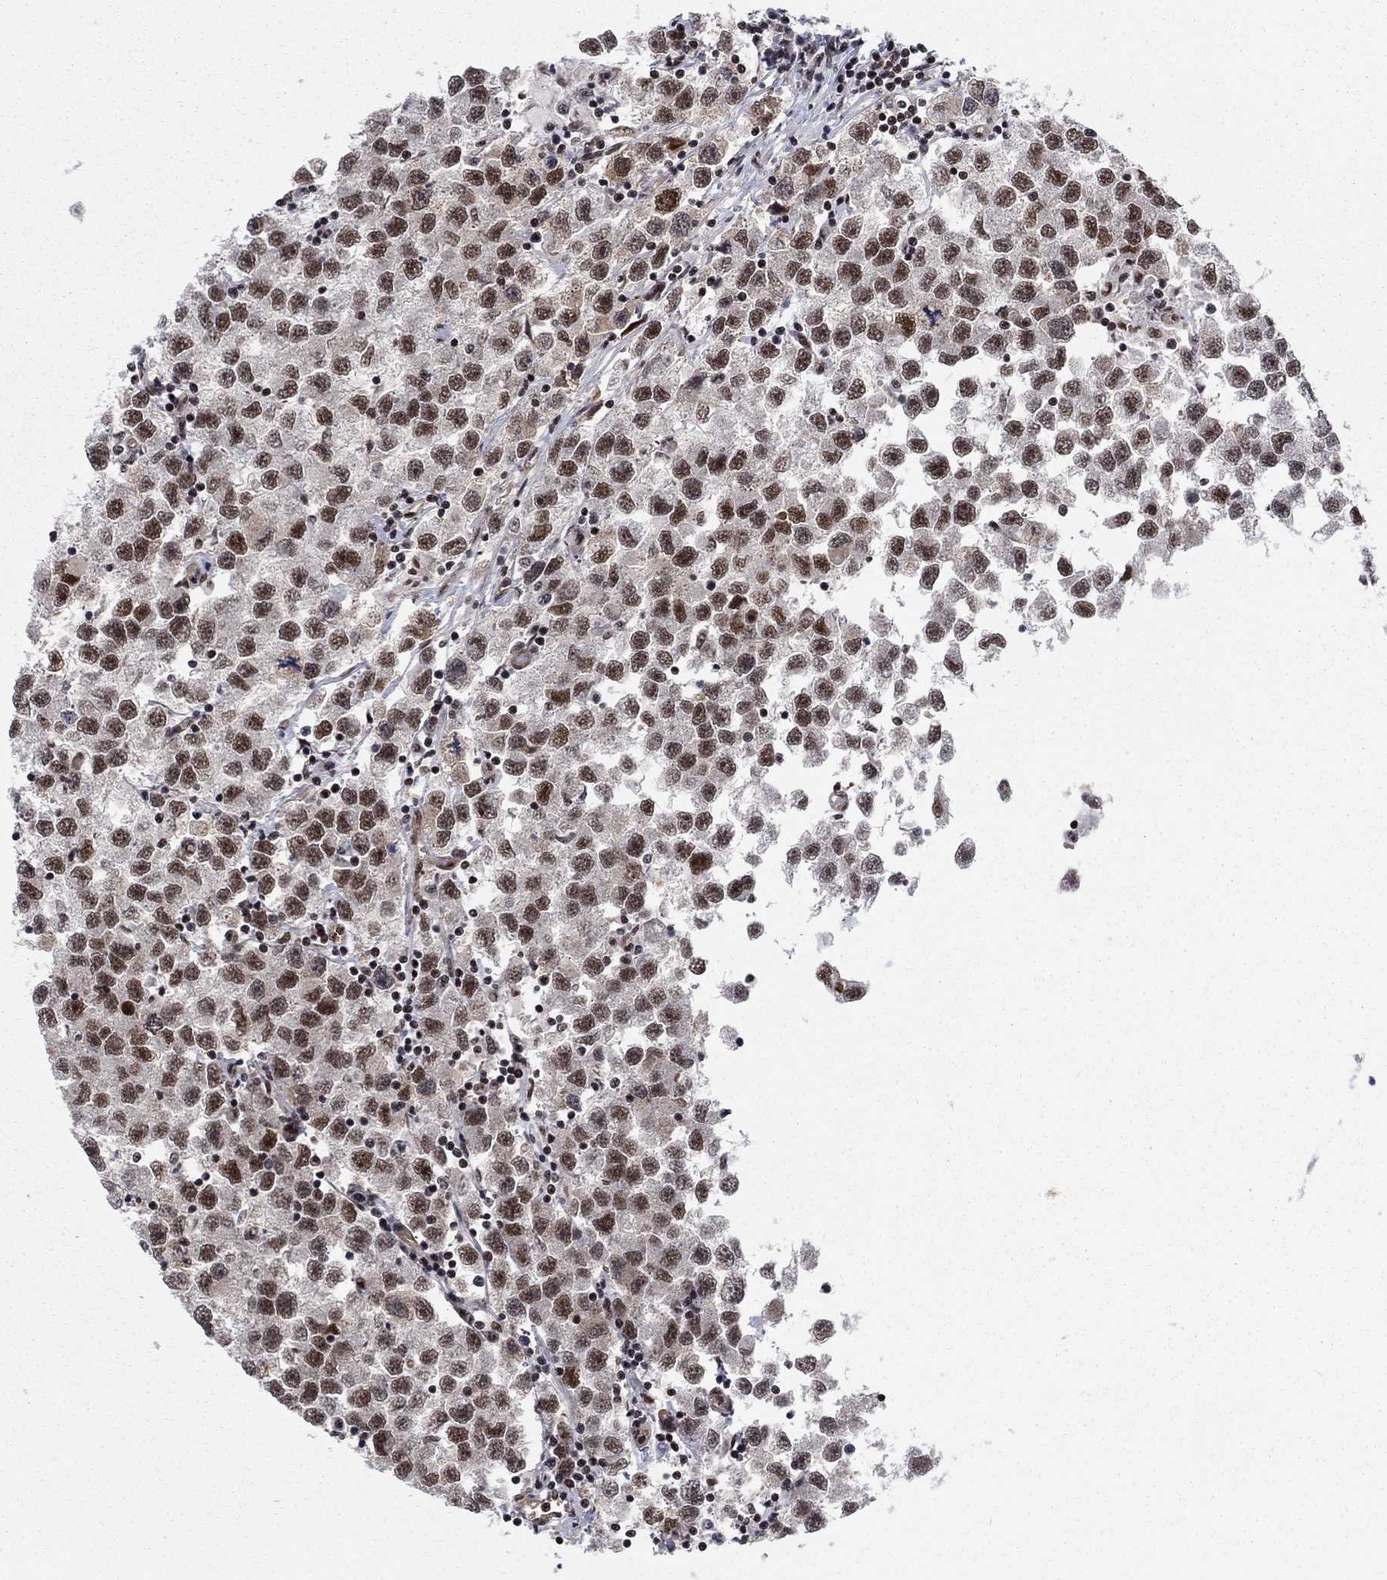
{"staining": {"intensity": "strong", "quantity": "25%-75%", "location": "nuclear"}, "tissue": "testis cancer", "cell_type": "Tumor cells", "image_type": "cancer", "snomed": [{"axis": "morphology", "description": "Seminoma, NOS"}, {"axis": "topography", "description": "Testis"}], "caption": "Seminoma (testis) was stained to show a protein in brown. There is high levels of strong nuclear positivity in approximately 25%-75% of tumor cells. (IHC, brightfield microscopy, high magnification).", "gene": "RPRD1B", "patient": {"sex": "male", "age": 26}}